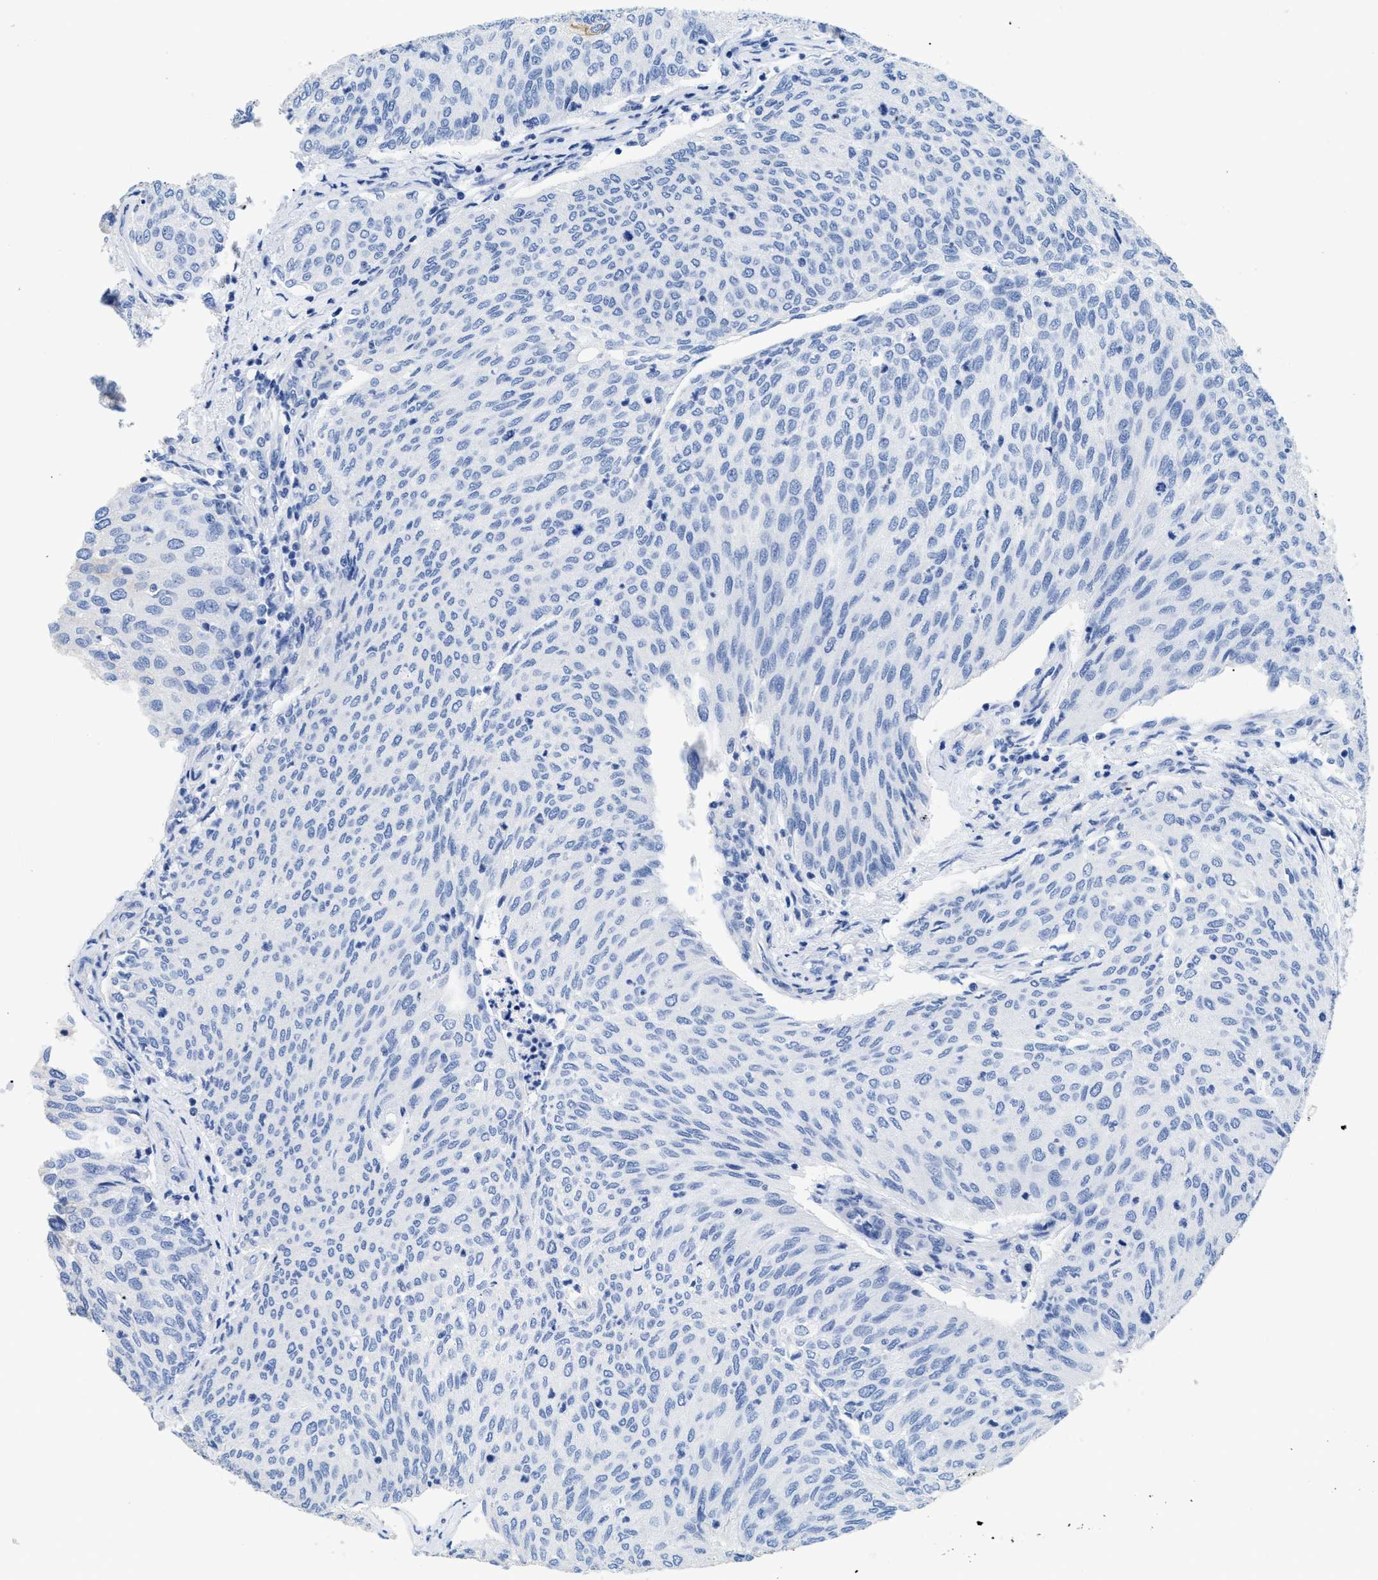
{"staining": {"intensity": "negative", "quantity": "none", "location": "none"}, "tissue": "urothelial cancer", "cell_type": "Tumor cells", "image_type": "cancer", "snomed": [{"axis": "morphology", "description": "Urothelial carcinoma, Low grade"}, {"axis": "topography", "description": "Urinary bladder"}], "caption": "Immunohistochemistry of low-grade urothelial carcinoma displays no staining in tumor cells. (DAB (3,3'-diaminobenzidine) IHC, high magnification).", "gene": "DLC1", "patient": {"sex": "female", "age": 79}}